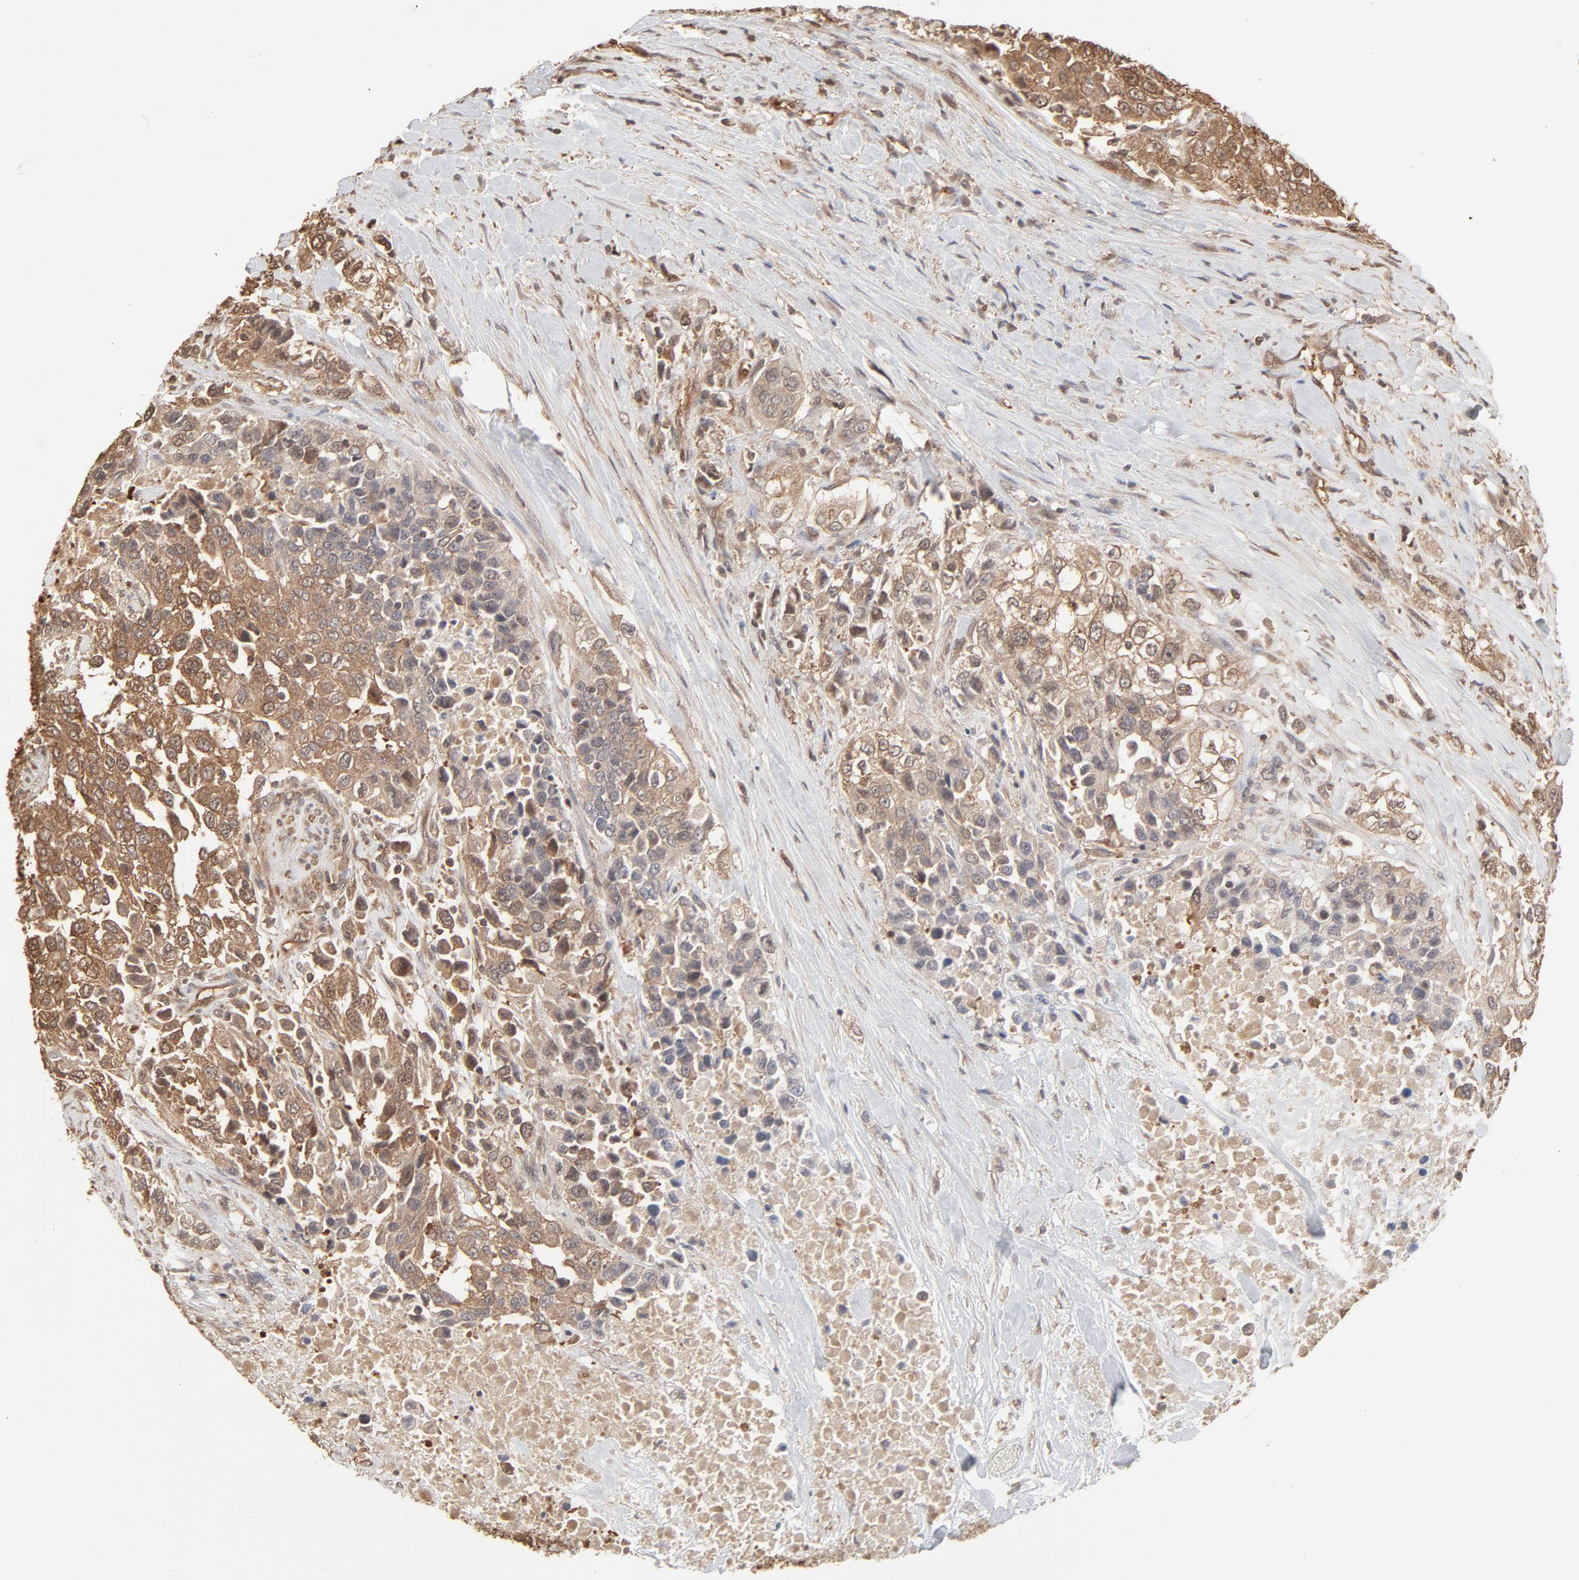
{"staining": {"intensity": "moderate", "quantity": ">75%", "location": "cytoplasmic/membranous"}, "tissue": "urothelial cancer", "cell_type": "Tumor cells", "image_type": "cancer", "snomed": [{"axis": "morphology", "description": "Urothelial carcinoma, High grade"}, {"axis": "topography", "description": "Urinary bladder"}], "caption": "This image exhibits IHC staining of high-grade urothelial carcinoma, with medium moderate cytoplasmic/membranous staining in about >75% of tumor cells.", "gene": "PPP2CA", "patient": {"sex": "female", "age": 80}}